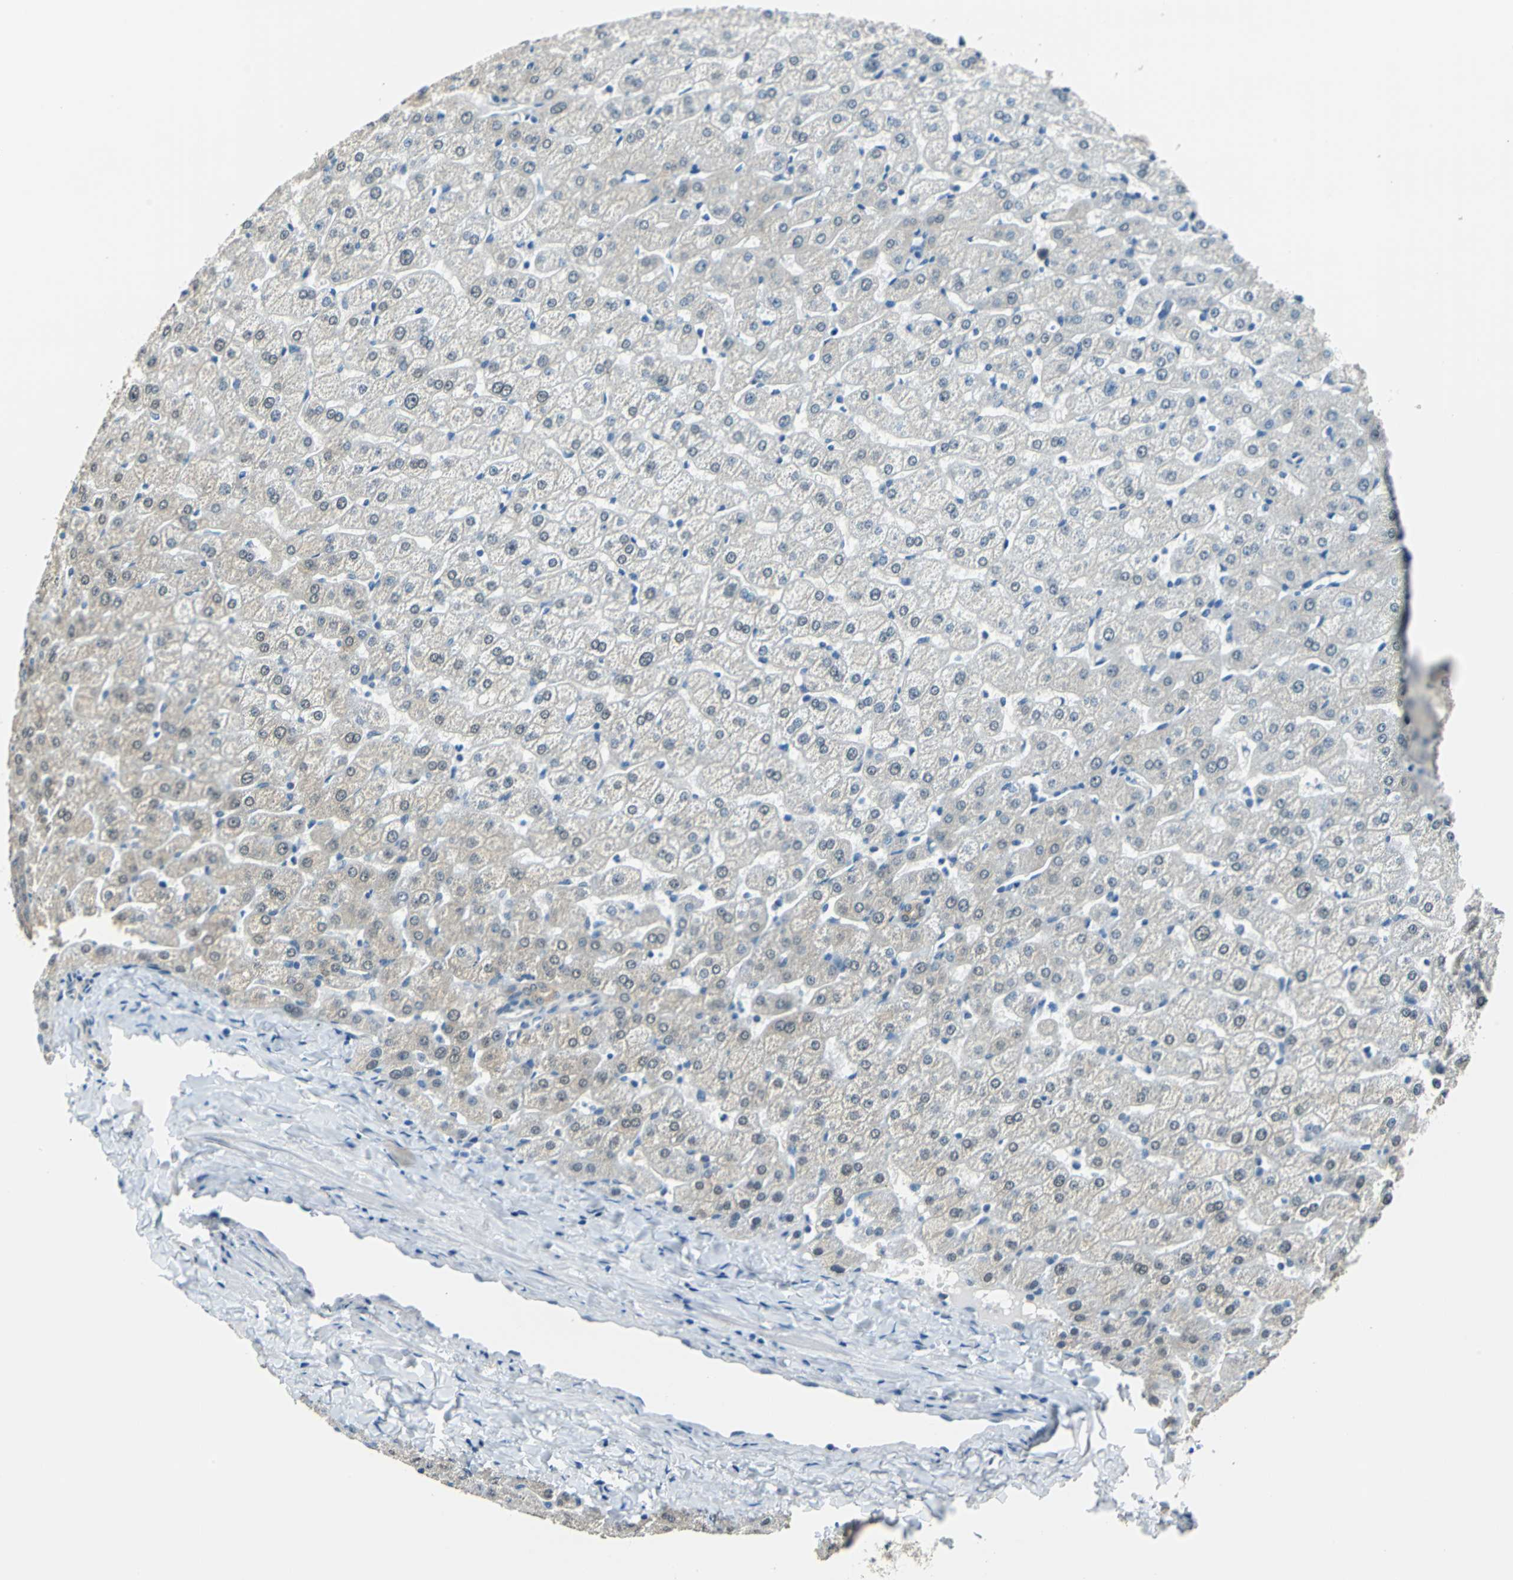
{"staining": {"intensity": "weak", "quantity": ">75%", "location": "cytoplasmic/membranous"}, "tissue": "liver", "cell_type": "Cholangiocytes", "image_type": "normal", "snomed": [{"axis": "morphology", "description": "Normal tissue, NOS"}, {"axis": "morphology", "description": "Fibrosis, NOS"}, {"axis": "topography", "description": "Liver"}], "caption": "Unremarkable liver reveals weak cytoplasmic/membranous positivity in approximately >75% of cholangiocytes, visualized by immunohistochemistry.", "gene": "FKBP4", "patient": {"sex": "female", "age": 29}}